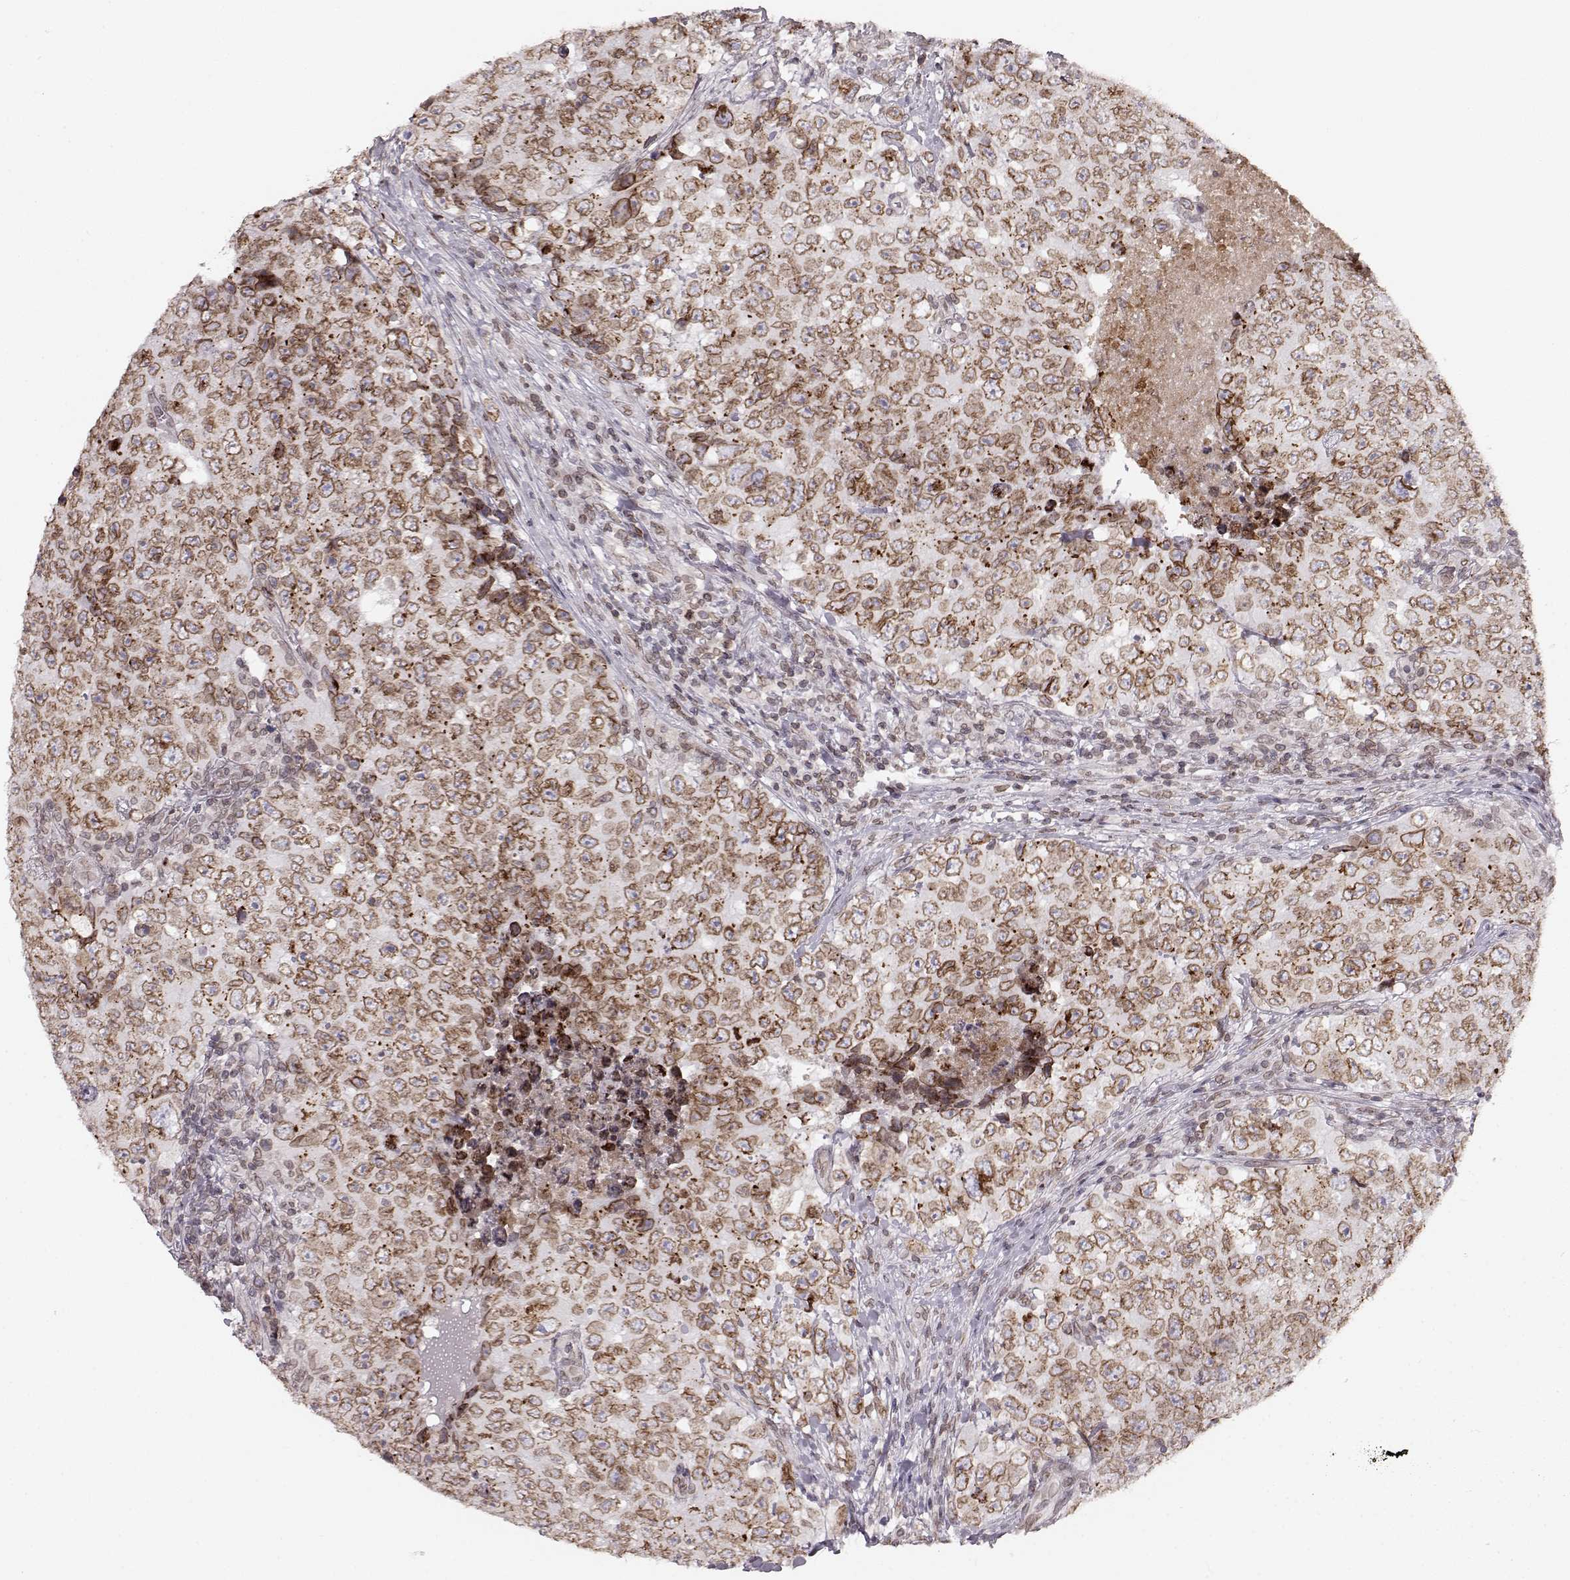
{"staining": {"intensity": "moderate", "quantity": ">75%", "location": "cytoplasmic/membranous,nuclear"}, "tissue": "testis cancer", "cell_type": "Tumor cells", "image_type": "cancer", "snomed": [{"axis": "morphology", "description": "Seminoma, NOS"}, {"axis": "topography", "description": "Testis"}], "caption": "Brown immunohistochemical staining in seminoma (testis) displays moderate cytoplasmic/membranous and nuclear positivity in approximately >75% of tumor cells.", "gene": "DCAF12", "patient": {"sex": "male", "age": 34}}